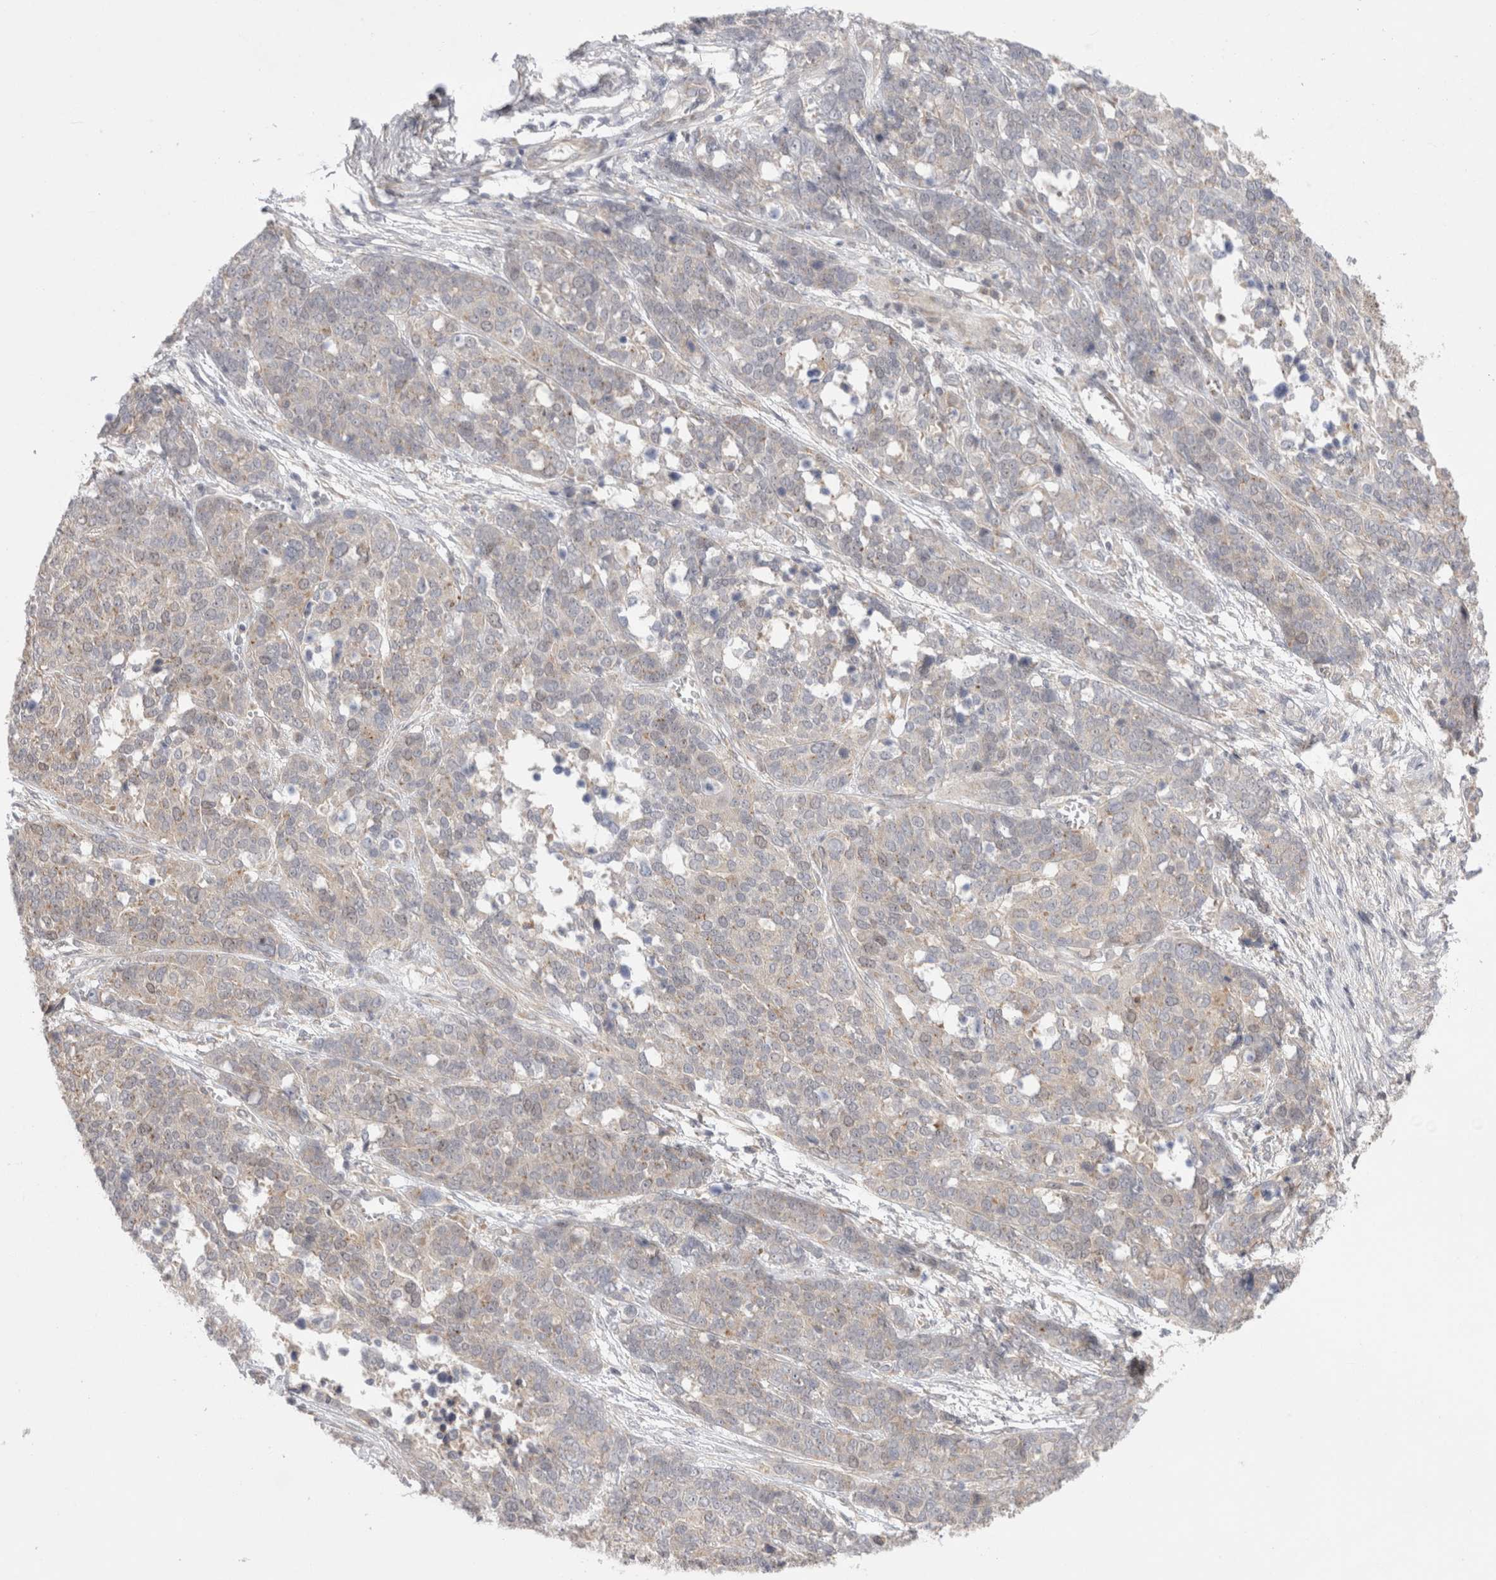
{"staining": {"intensity": "weak", "quantity": "<25%", "location": "cytoplasmic/membranous"}, "tissue": "ovarian cancer", "cell_type": "Tumor cells", "image_type": "cancer", "snomed": [{"axis": "morphology", "description": "Cystadenocarcinoma, serous, NOS"}, {"axis": "topography", "description": "Ovary"}], "caption": "Photomicrograph shows no protein staining in tumor cells of ovarian cancer tissue. Brightfield microscopy of IHC stained with DAB (brown) and hematoxylin (blue), captured at high magnification.", "gene": "NPC1", "patient": {"sex": "female", "age": 44}}